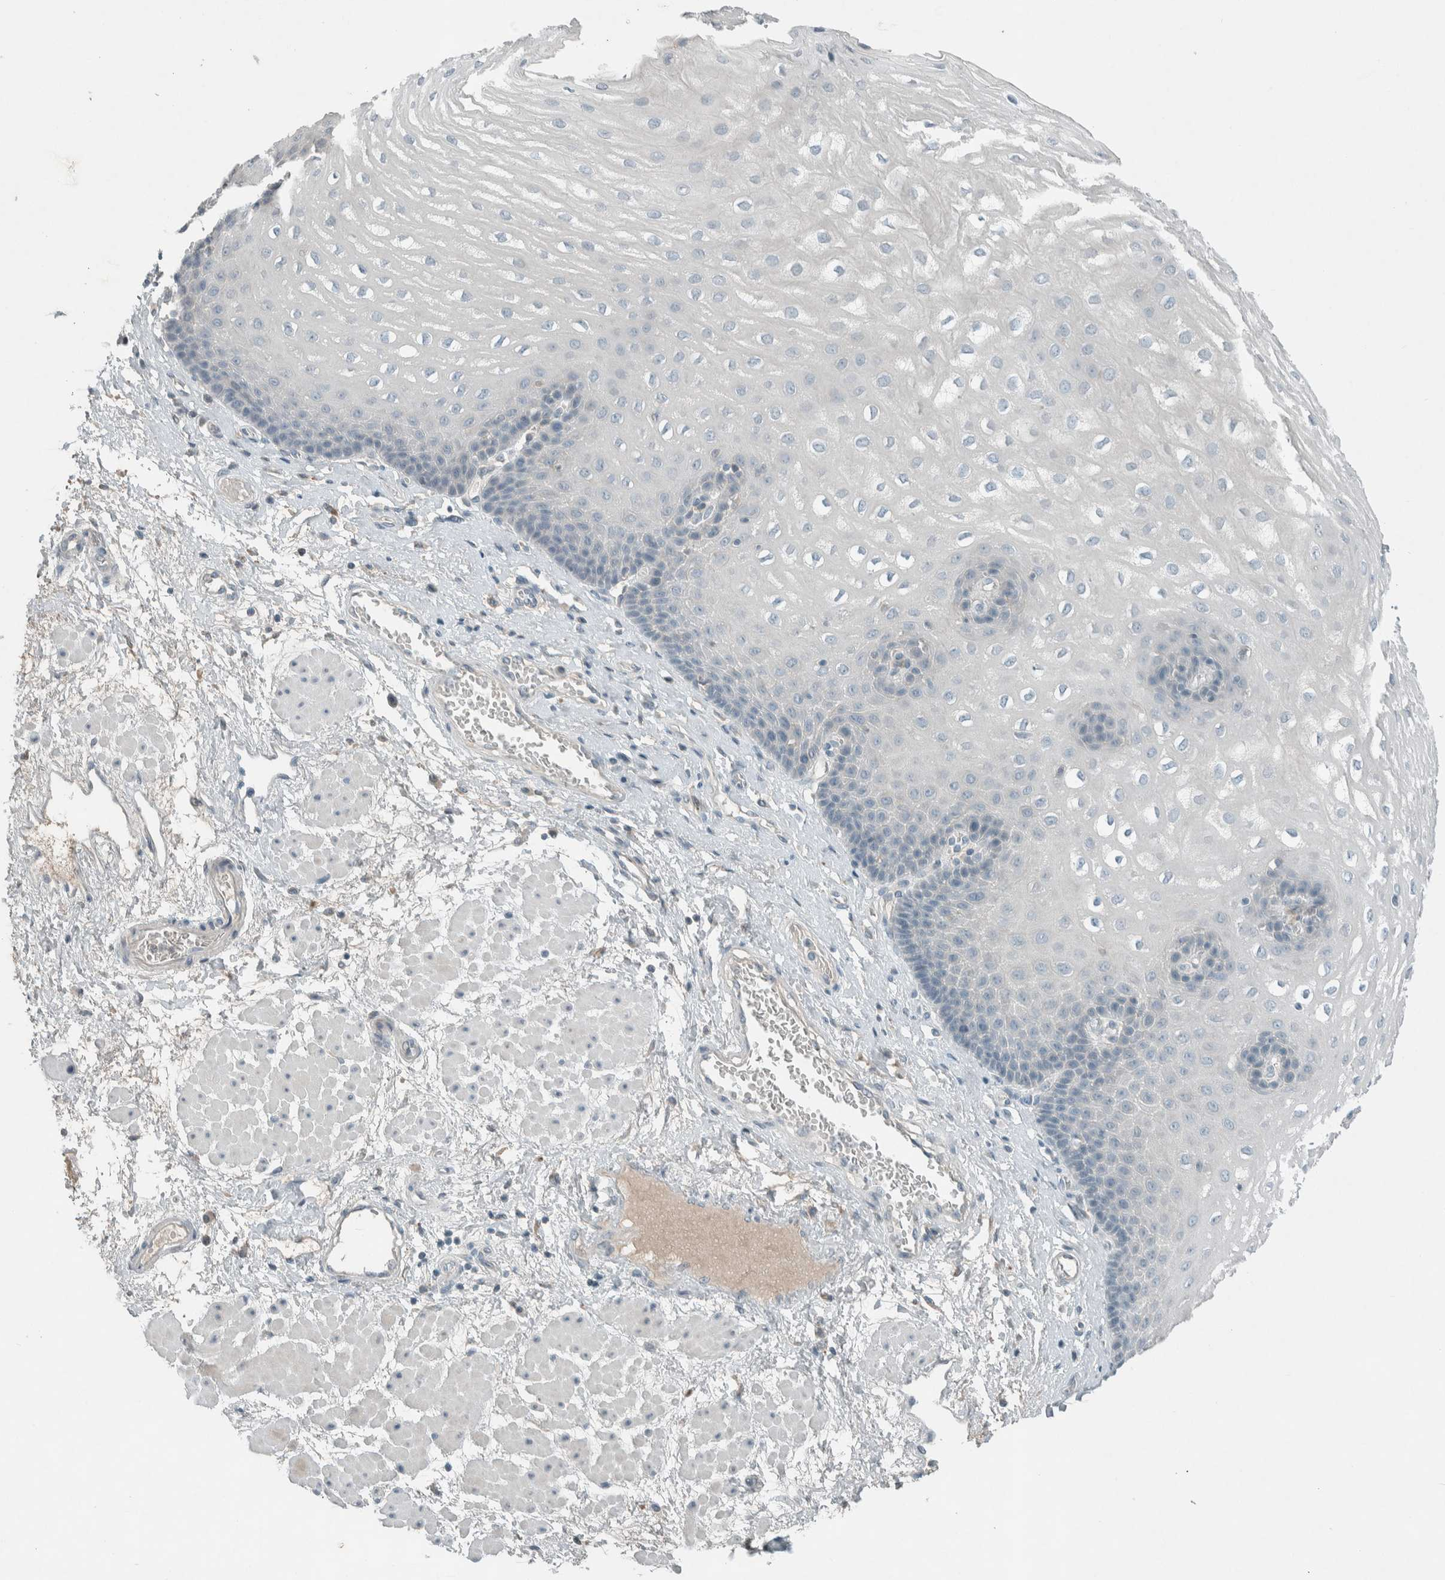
{"staining": {"intensity": "negative", "quantity": "none", "location": "none"}, "tissue": "esophagus", "cell_type": "Squamous epithelial cells", "image_type": "normal", "snomed": [{"axis": "morphology", "description": "Normal tissue, NOS"}, {"axis": "topography", "description": "Esophagus"}], "caption": "This is an immunohistochemistry micrograph of normal human esophagus. There is no positivity in squamous epithelial cells.", "gene": "CERCAM", "patient": {"sex": "male", "age": 48}}